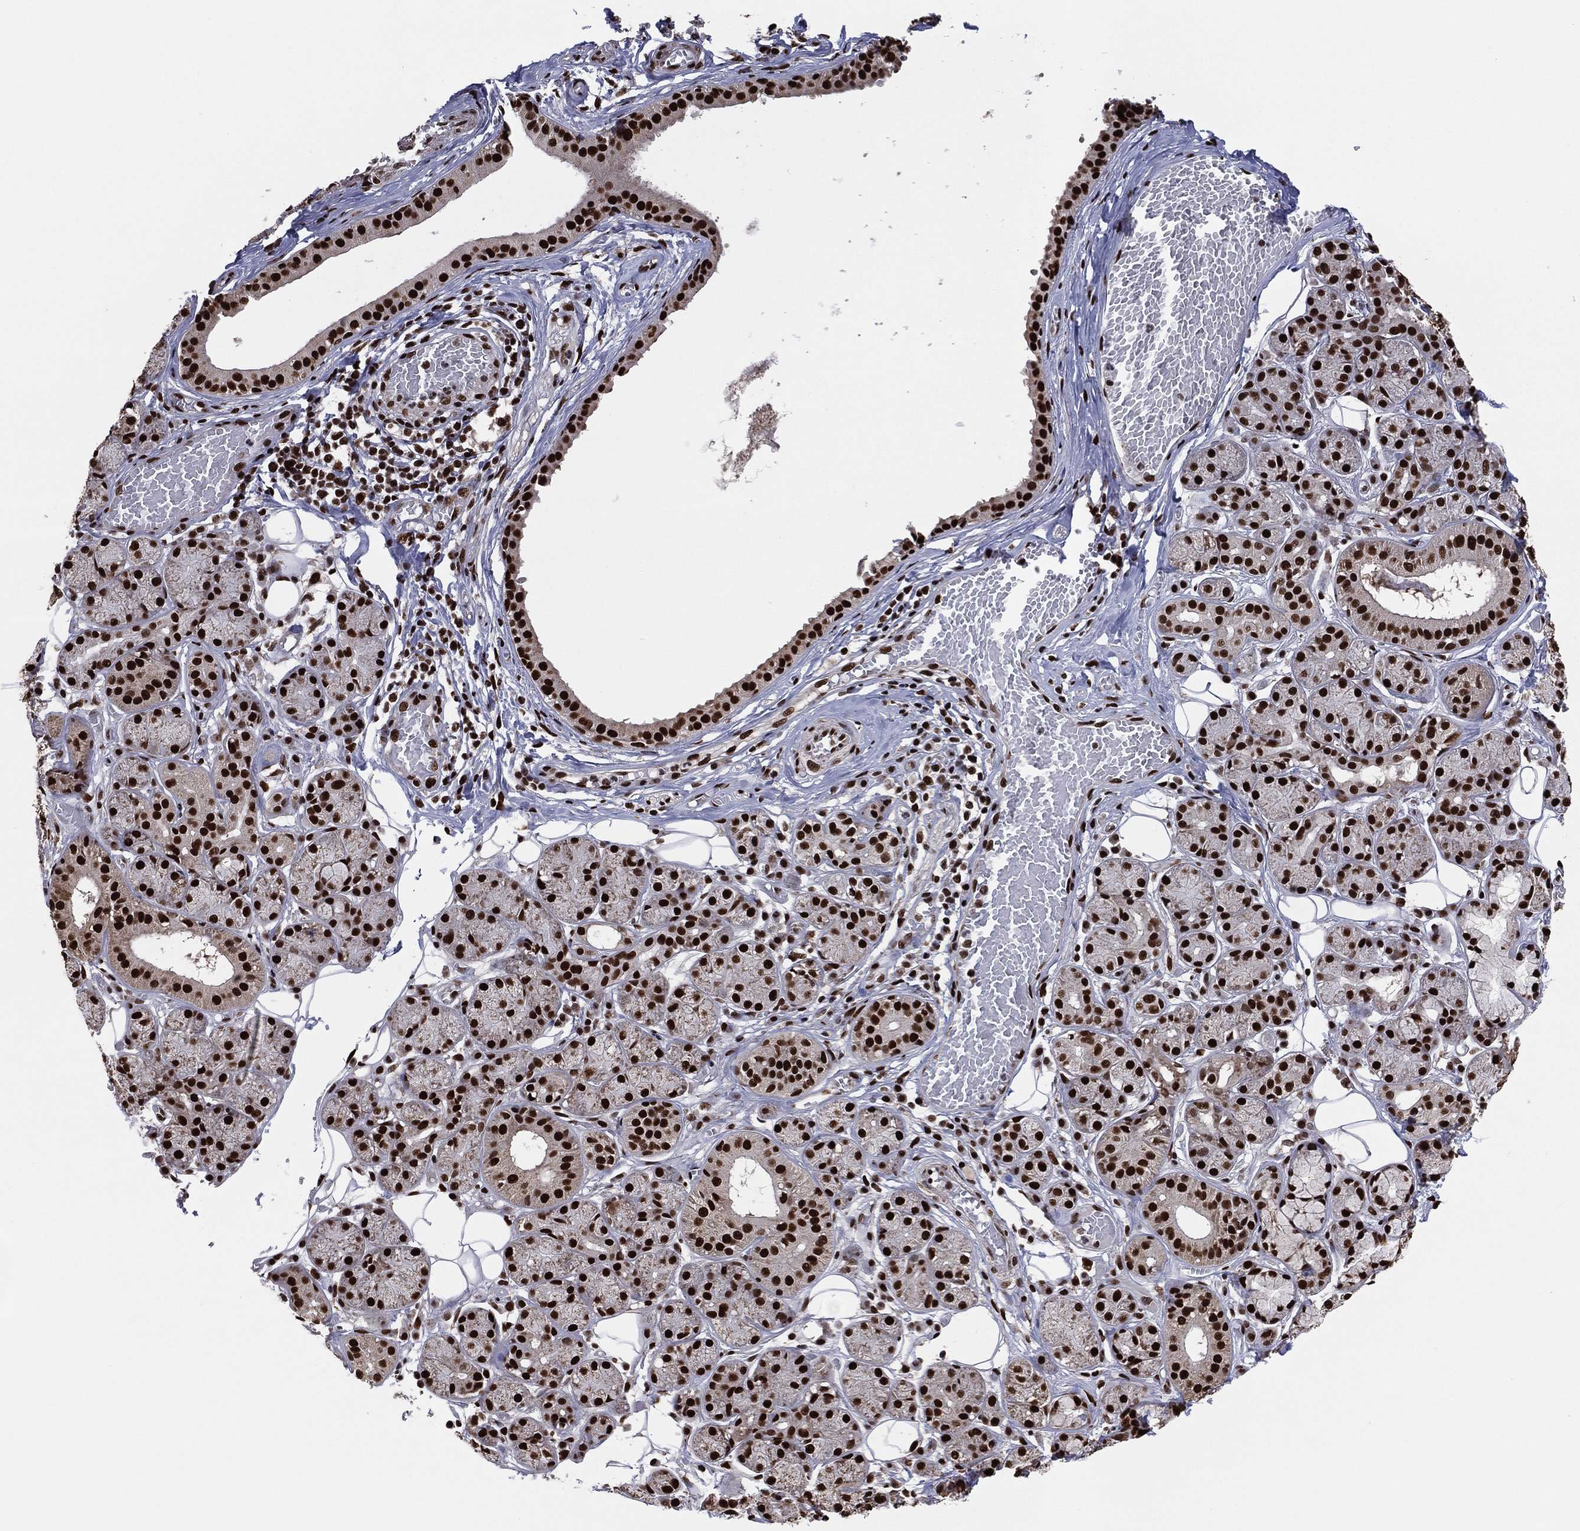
{"staining": {"intensity": "strong", "quantity": ">75%", "location": "nuclear"}, "tissue": "salivary gland", "cell_type": "Glandular cells", "image_type": "normal", "snomed": [{"axis": "morphology", "description": "Normal tissue, NOS"}, {"axis": "topography", "description": "Salivary gland"}, {"axis": "topography", "description": "Peripheral nerve tissue"}], "caption": "Brown immunohistochemical staining in benign human salivary gland exhibits strong nuclear expression in approximately >75% of glandular cells.", "gene": "TP53BP1", "patient": {"sex": "male", "age": 71}}